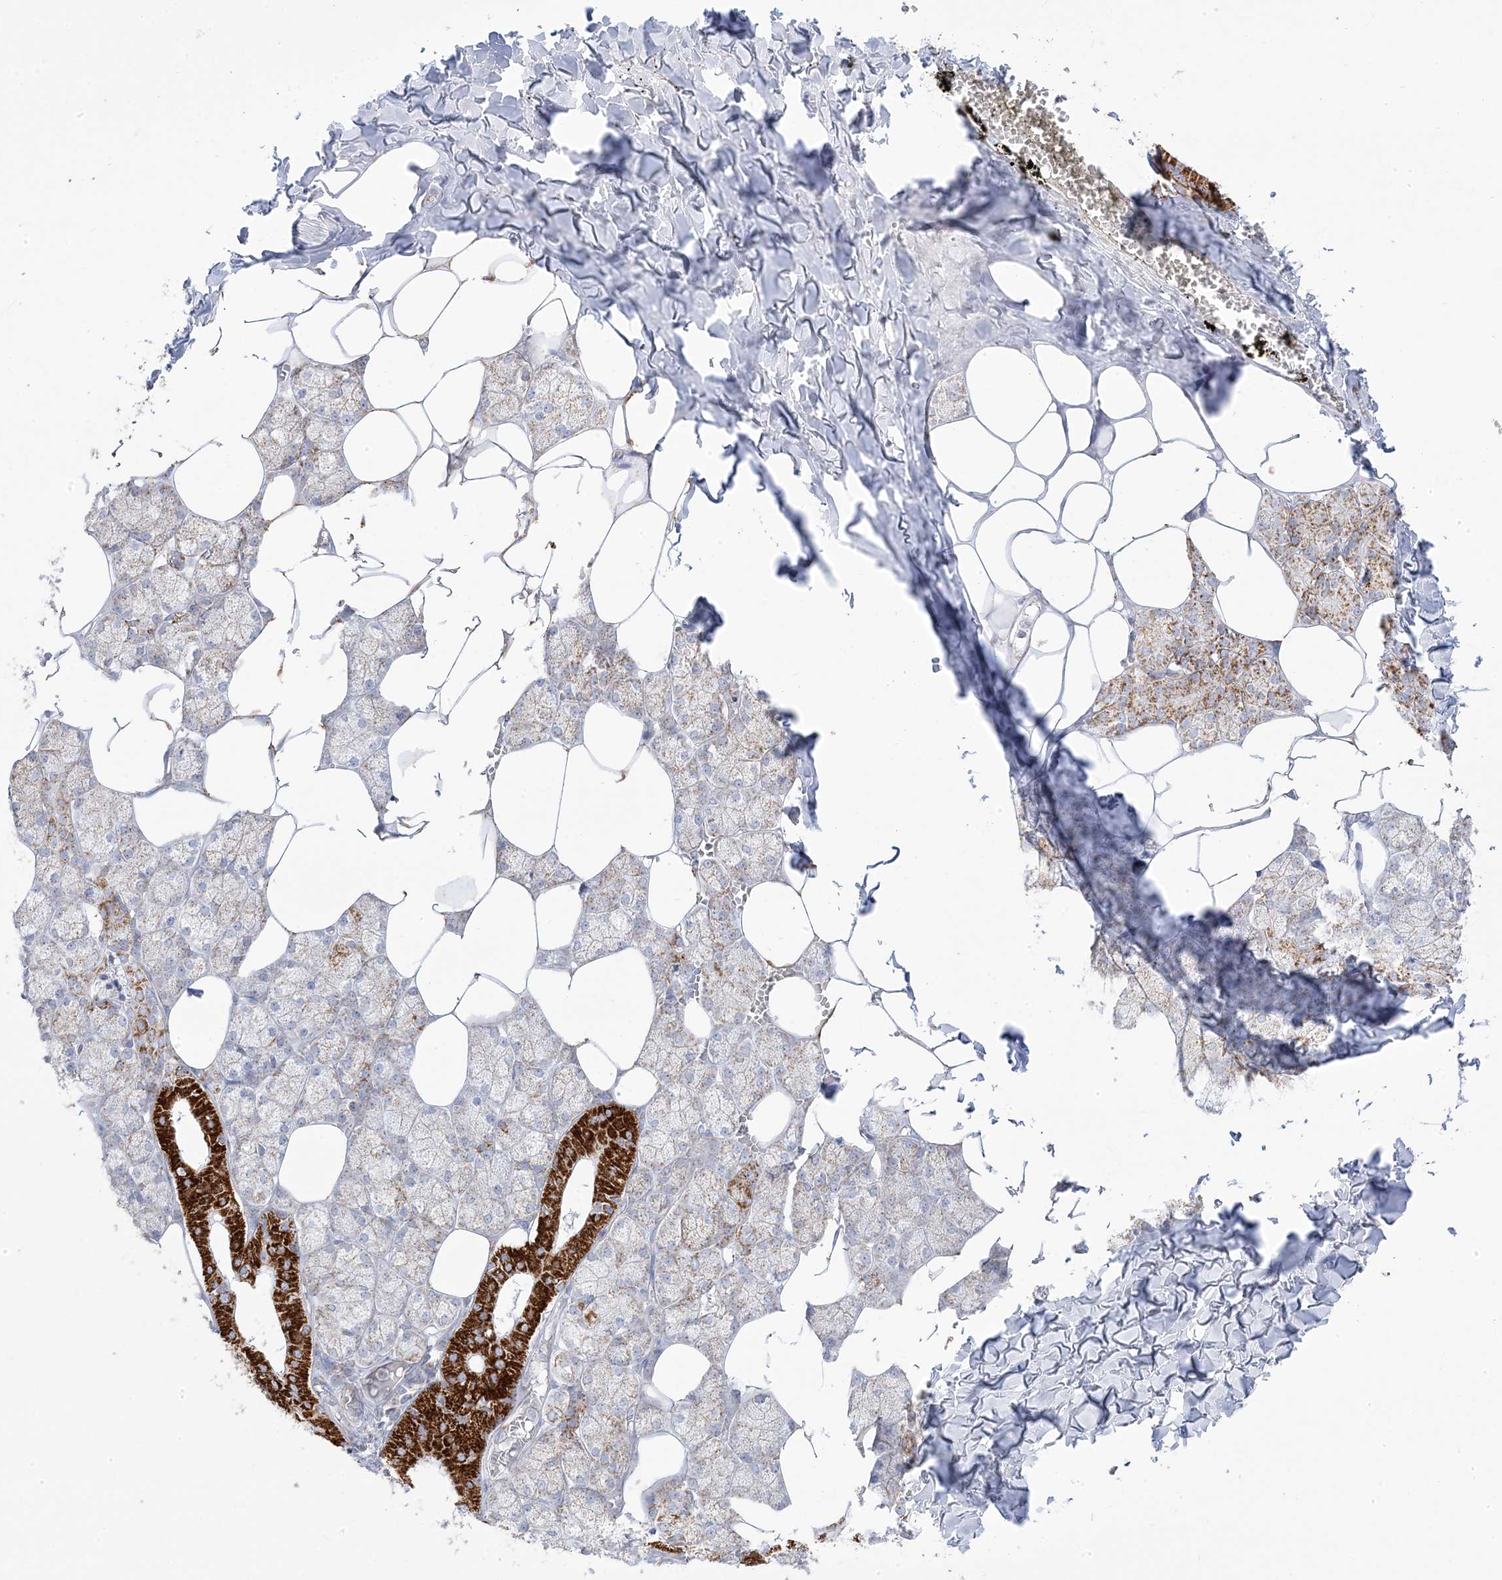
{"staining": {"intensity": "strong", "quantity": "25%-75%", "location": "cytoplasmic/membranous"}, "tissue": "salivary gland", "cell_type": "Glandular cells", "image_type": "normal", "snomed": [{"axis": "morphology", "description": "Normal tissue, NOS"}, {"axis": "topography", "description": "Salivary gland"}], "caption": "The micrograph reveals a brown stain indicating the presence of a protein in the cytoplasmic/membranous of glandular cells in salivary gland. (IHC, brightfield microscopy, high magnification).", "gene": "PCCB", "patient": {"sex": "male", "age": 62}}